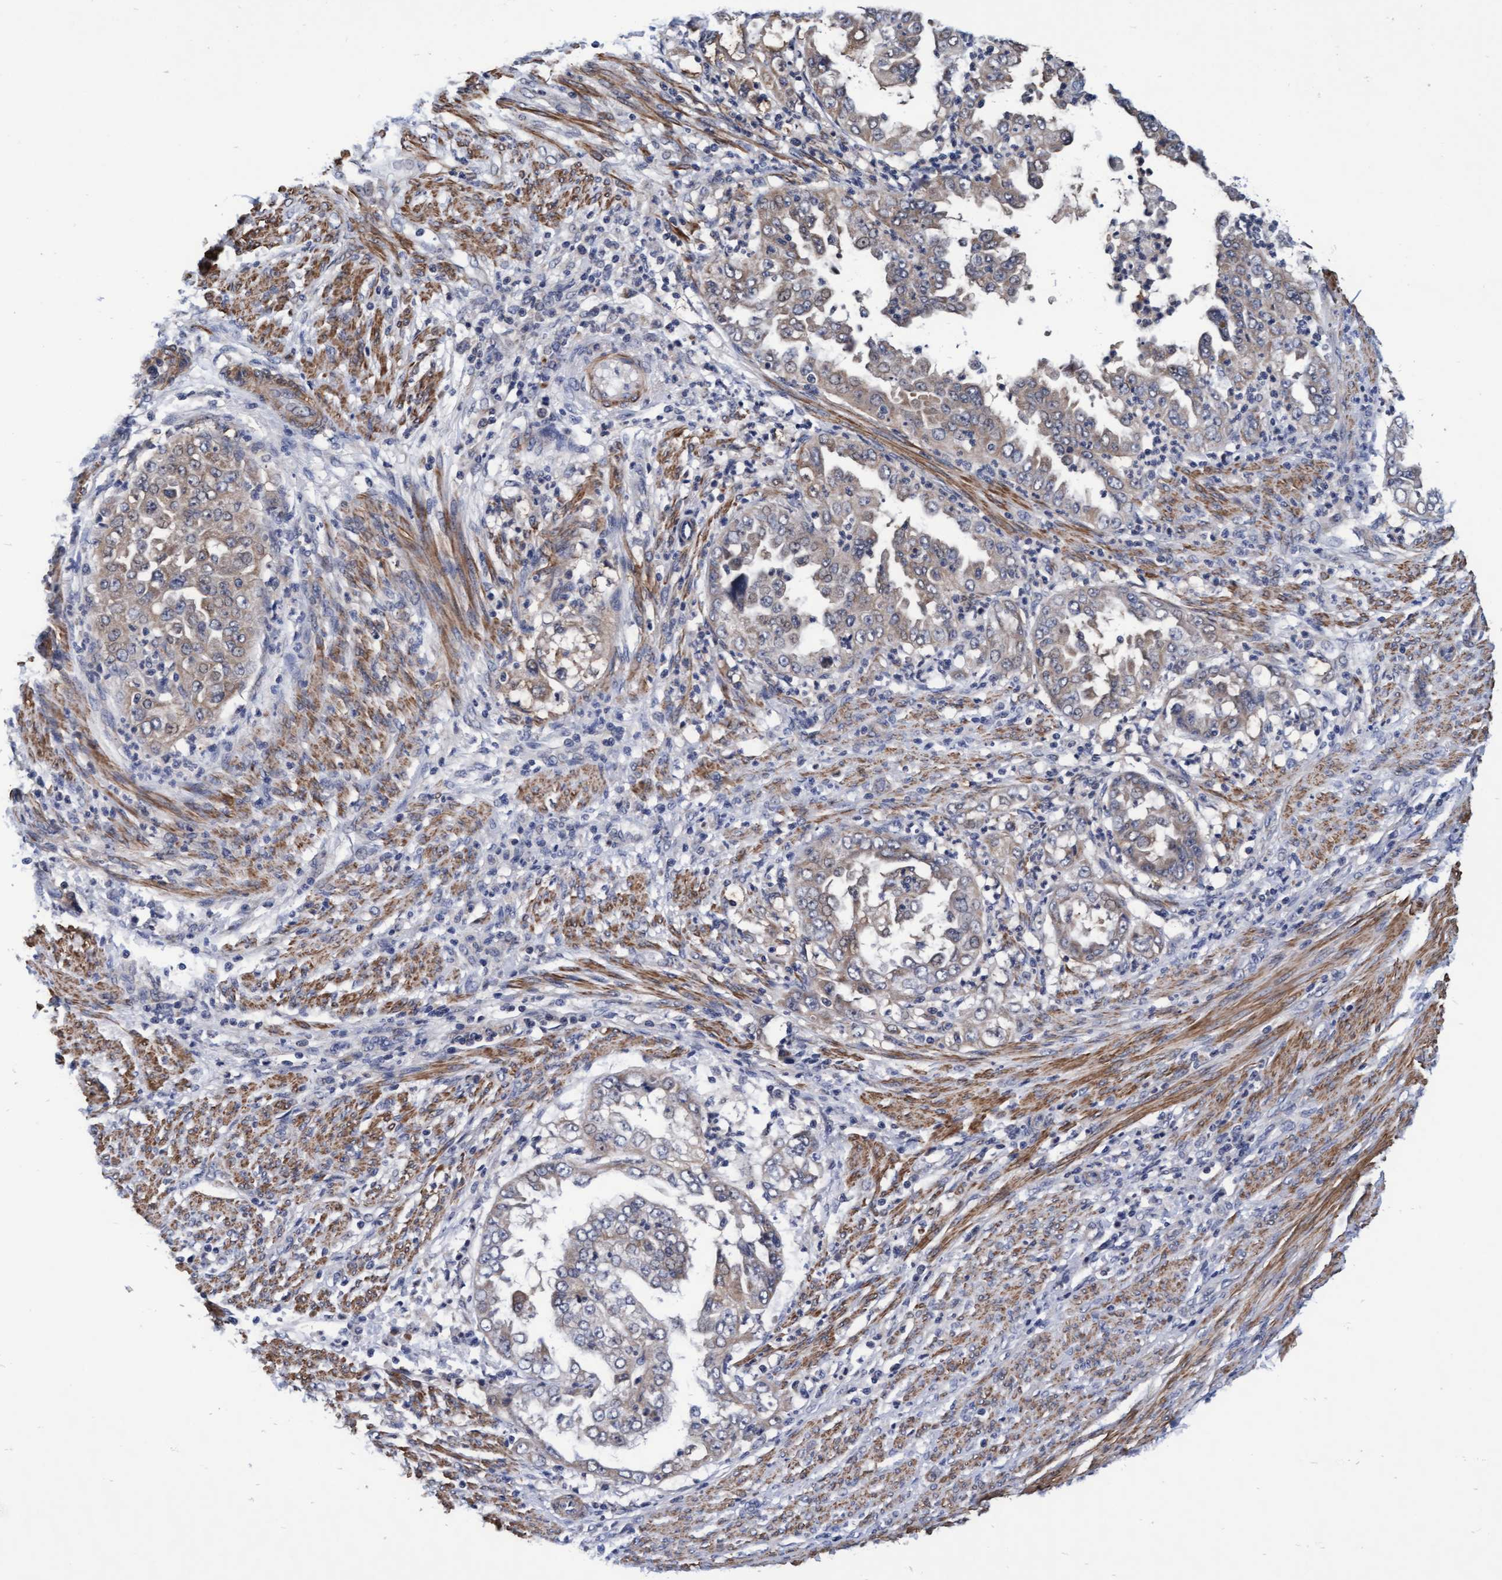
{"staining": {"intensity": "weak", "quantity": "25%-75%", "location": "cytoplasmic/membranous"}, "tissue": "endometrial cancer", "cell_type": "Tumor cells", "image_type": "cancer", "snomed": [{"axis": "morphology", "description": "Adenocarcinoma, NOS"}, {"axis": "topography", "description": "Endometrium"}], "caption": "Protein expression analysis of endometrial cancer demonstrates weak cytoplasmic/membranous staining in about 25%-75% of tumor cells. (DAB (3,3'-diaminobenzidine) = brown stain, brightfield microscopy at high magnification).", "gene": "EFCAB13", "patient": {"sex": "female", "age": 85}}